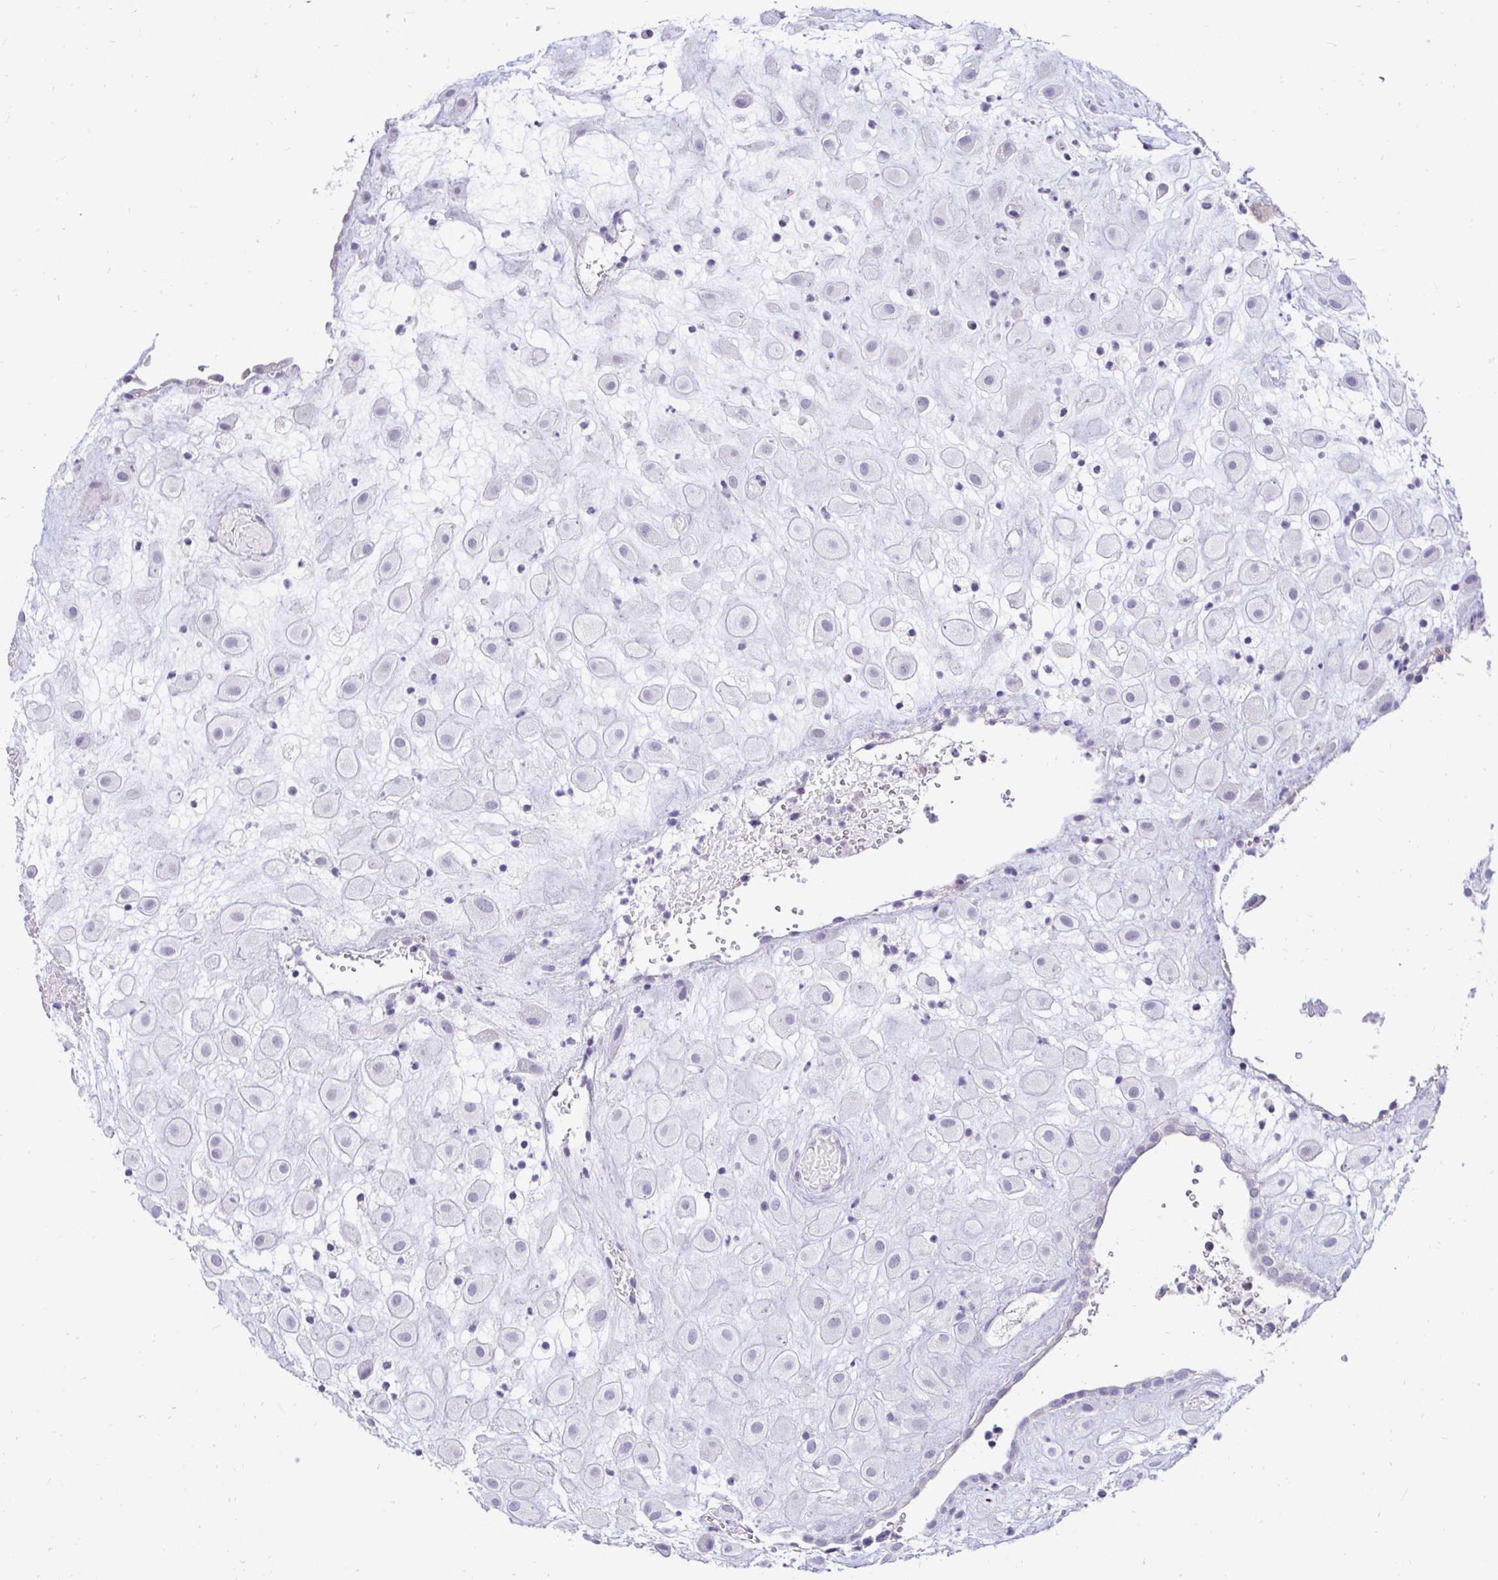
{"staining": {"intensity": "negative", "quantity": "none", "location": "none"}, "tissue": "placenta", "cell_type": "Decidual cells", "image_type": "normal", "snomed": [{"axis": "morphology", "description": "Normal tissue, NOS"}, {"axis": "topography", "description": "Placenta"}], "caption": "High power microscopy histopathology image of an immunohistochemistry image of benign placenta, revealing no significant staining in decidual cells. The staining was performed using DAB to visualize the protein expression in brown, while the nuclei were stained in blue with hematoxylin (Magnification: 20x).", "gene": "OR51D1", "patient": {"sex": "female", "age": 24}}